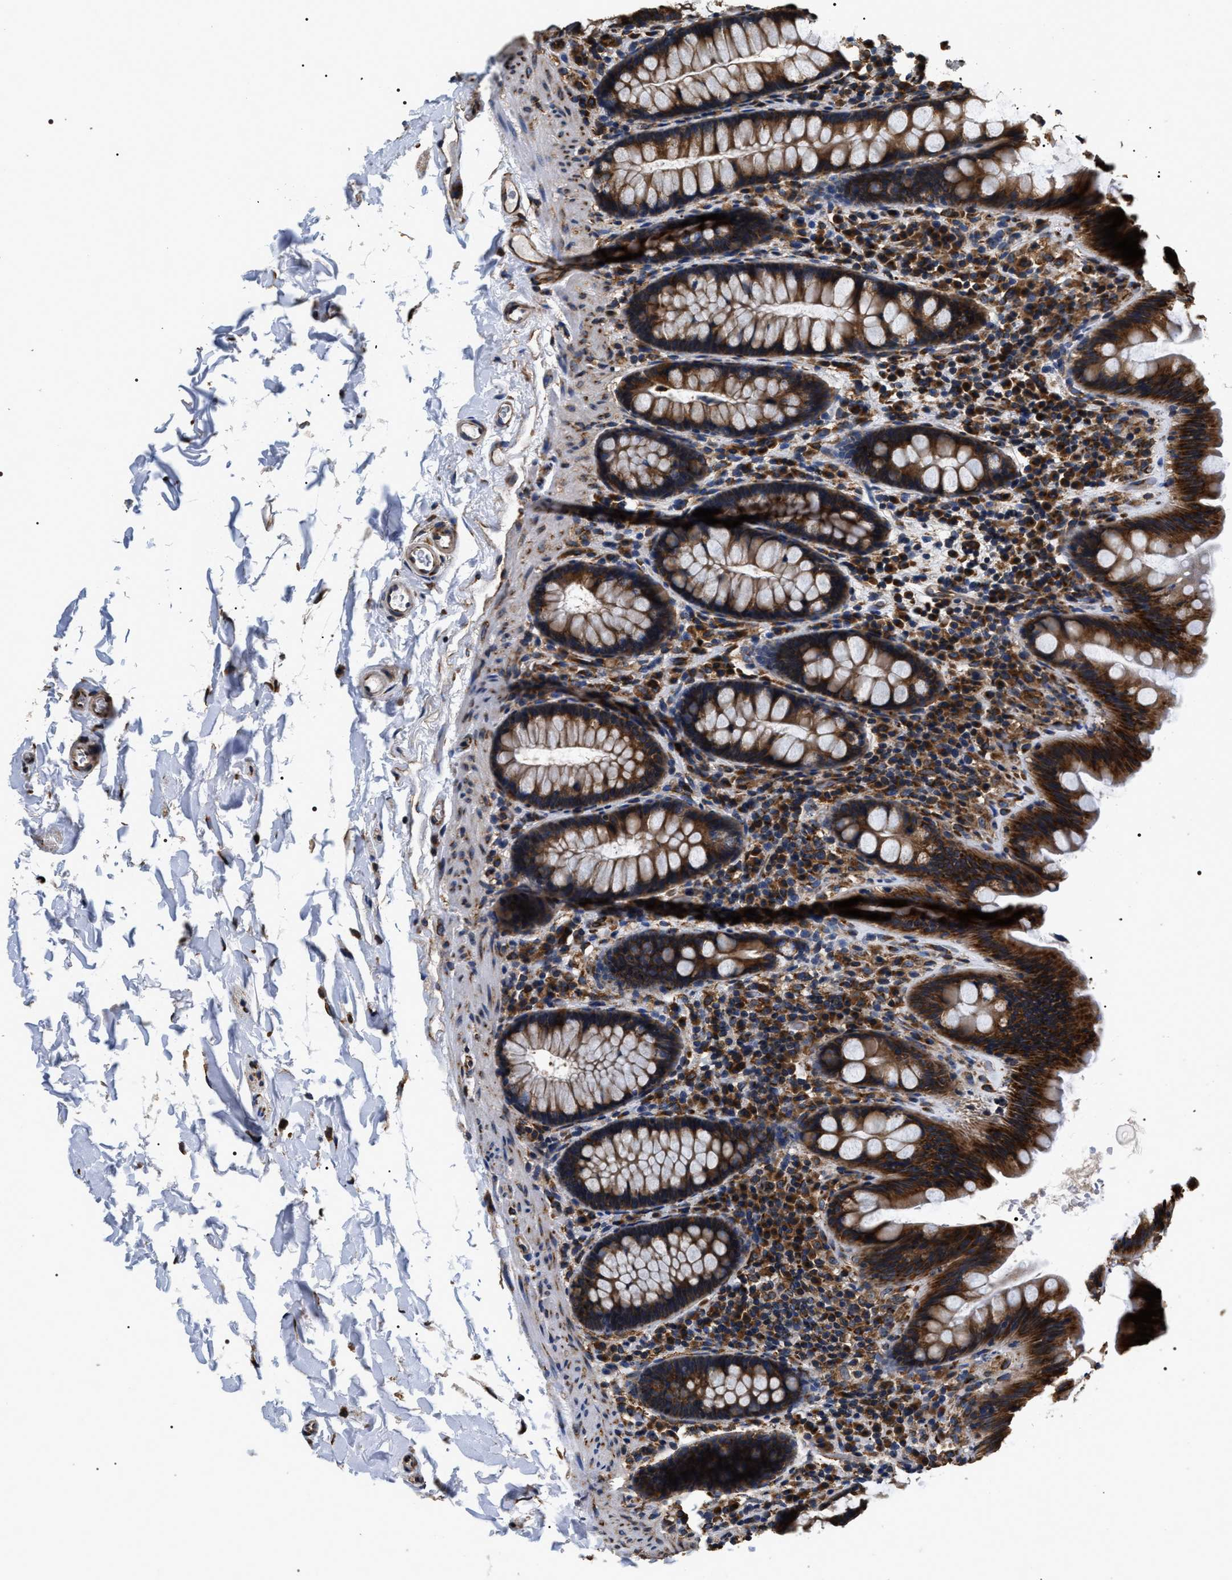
{"staining": {"intensity": "strong", "quantity": ">75%", "location": "cytoplasmic/membranous"}, "tissue": "colon", "cell_type": "Endothelial cells", "image_type": "normal", "snomed": [{"axis": "morphology", "description": "Normal tissue, NOS"}, {"axis": "topography", "description": "Colon"}], "caption": "Normal colon reveals strong cytoplasmic/membranous positivity in approximately >75% of endothelial cells The protein of interest is shown in brown color, while the nuclei are stained blue..", "gene": "KTN1", "patient": {"sex": "female", "age": 80}}